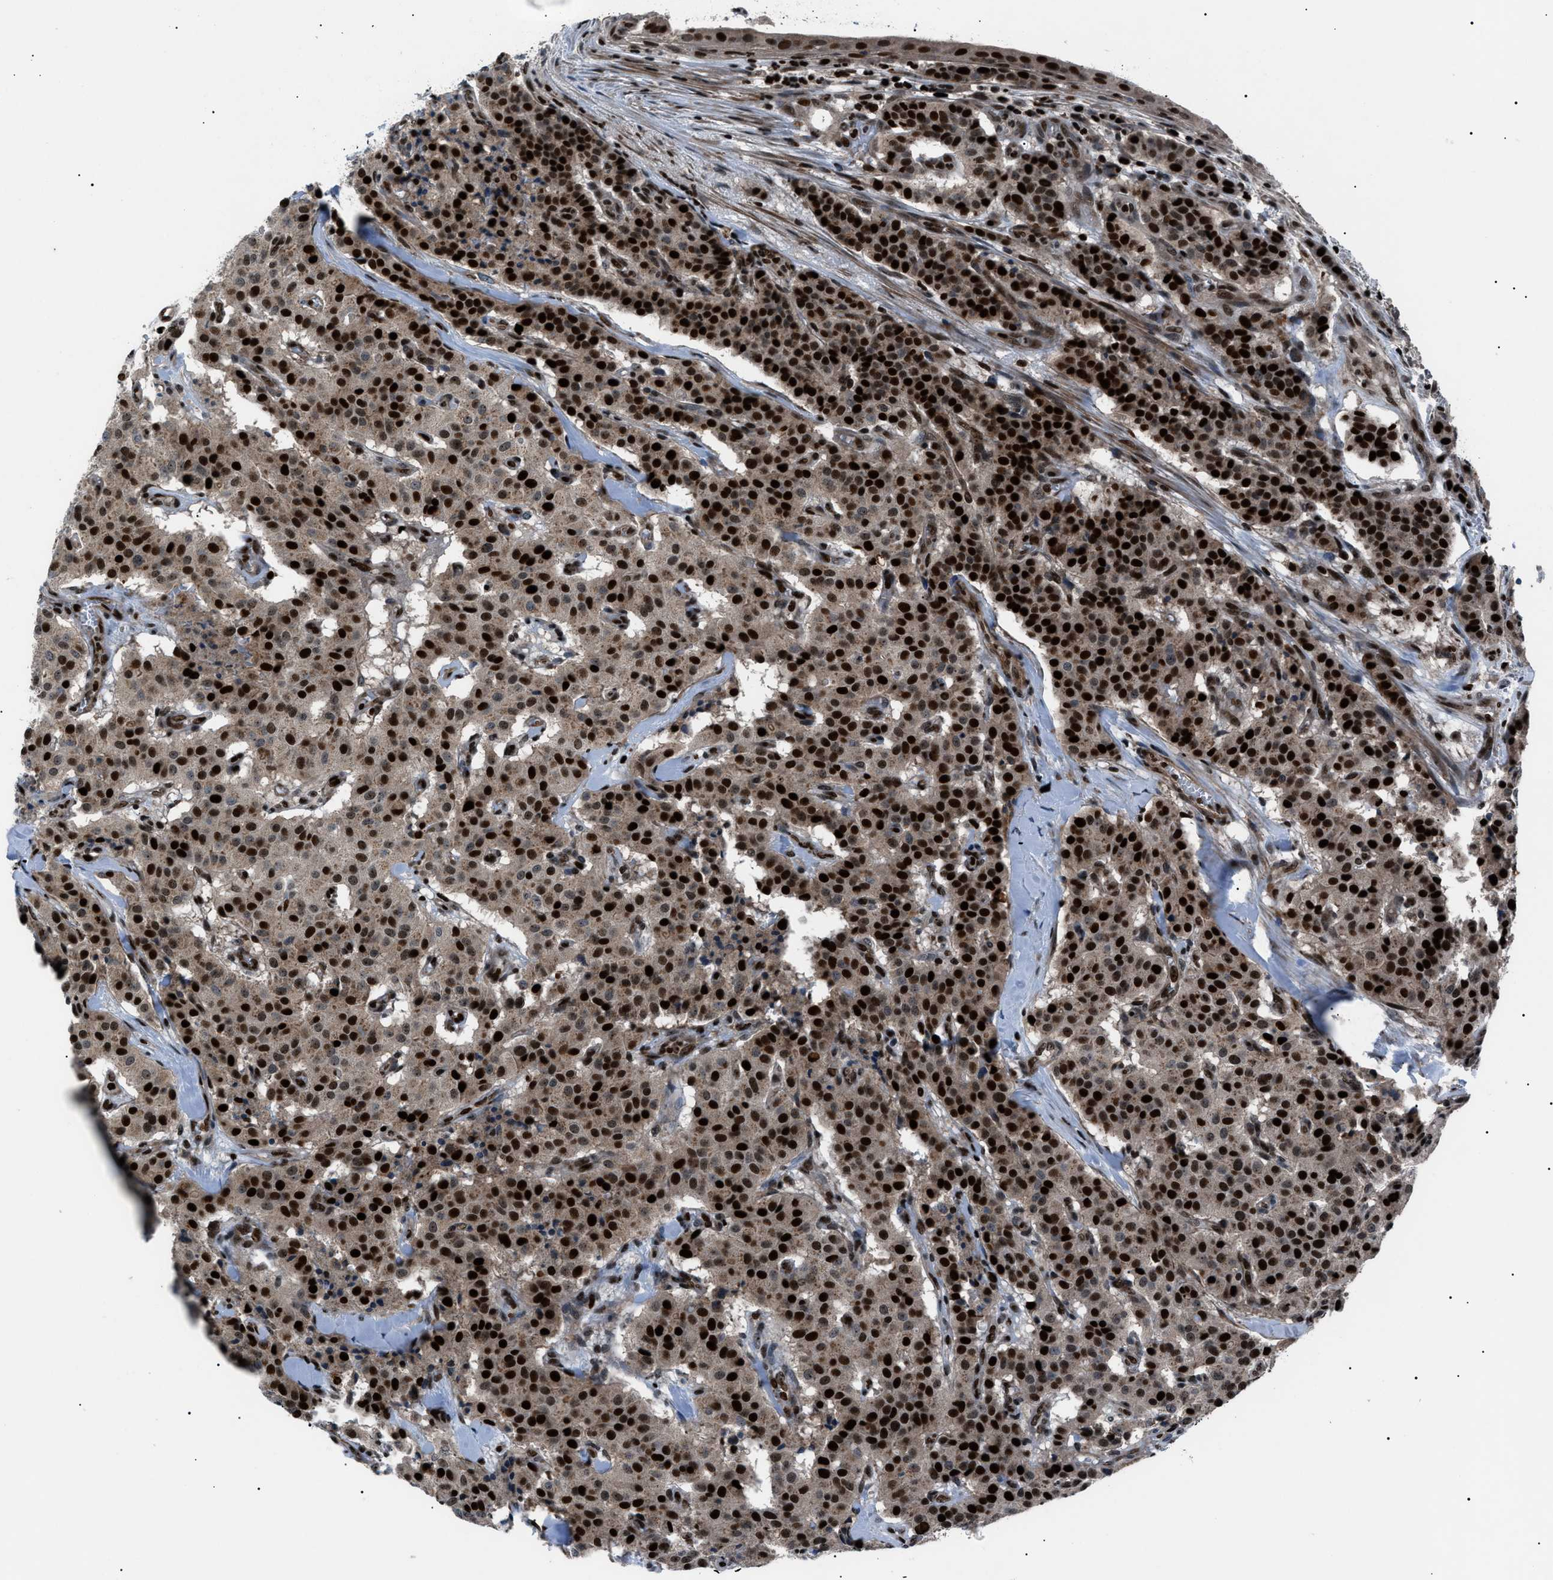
{"staining": {"intensity": "strong", "quantity": ">75%", "location": "cytoplasmic/membranous,nuclear"}, "tissue": "carcinoid", "cell_type": "Tumor cells", "image_type": "cancer", "snomed": [{"axis": "morphology", "description": "Carcinoid, malignant, NOS"}, {"axis": "topography", "description": "Lung"}], "caption": "This is an image of IHC staining of malignant carcinoid, which shows strong positivity in the cytoplasmic/membranous and nuclear of tumor cells.", "gene": "PRKX", "patient": {"sex": "male", "age": 30}}